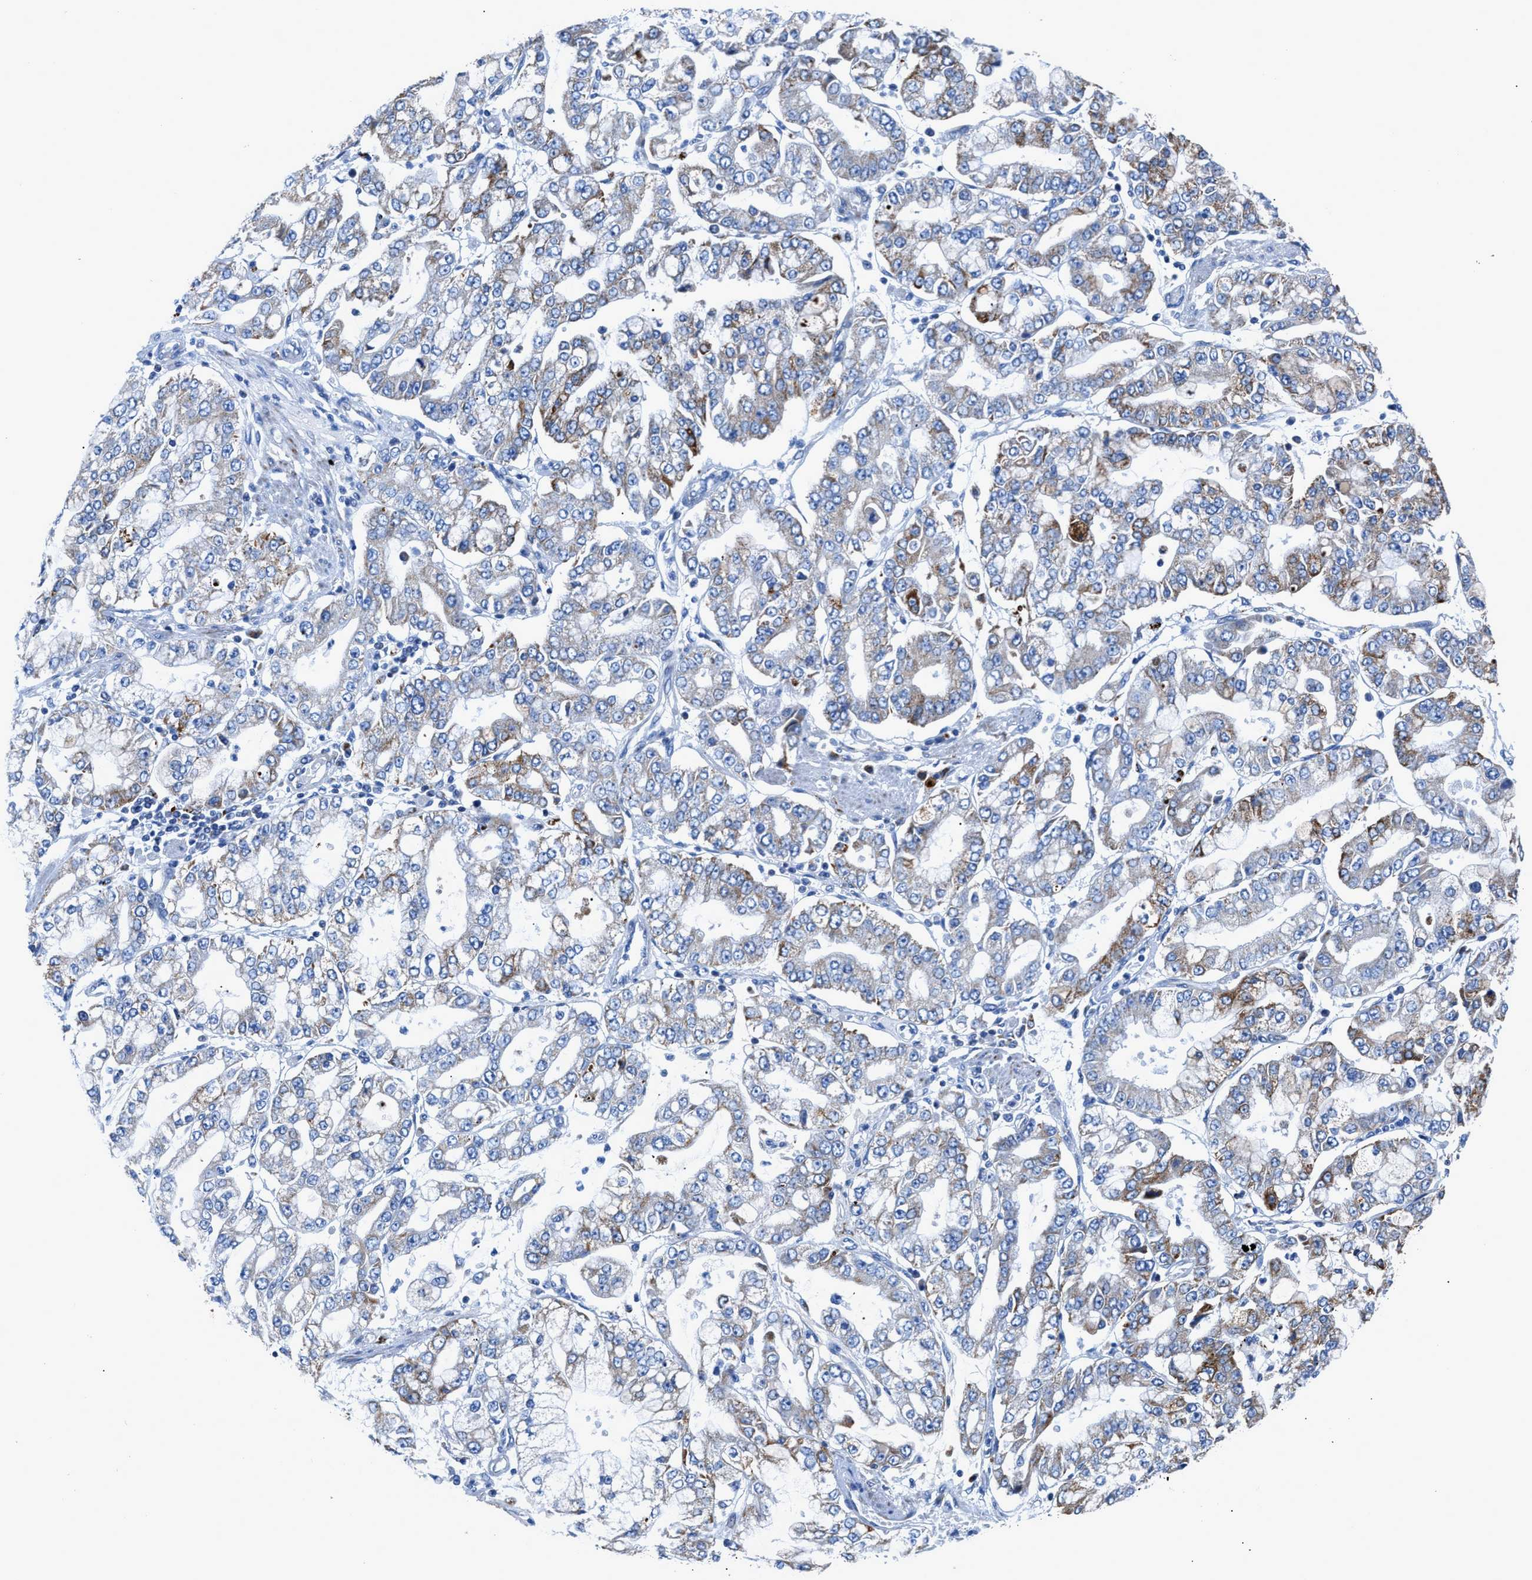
{"staining": {"intensity": "moderate", "quantity": "<25%", "location": "cytoplasmic/membranous"}, "tissue": "stomach cancer", "cell_type": "Tumor cells", "image_type": "cancer", "snomed": [{"axis": "morphology", "description": "Adenocarcinoma, NOS"}, {"axis": "topography", "description": "Stomach"}], "caption": "Protein staining of stomach cancer (adenocarcinoma) tissue demonstrates moderate cytoplasmic/membranous positivity in about <25% of tumor cells.", "gene": "ZDHHC3", "patient": {"sex": "male", "age": 76}}